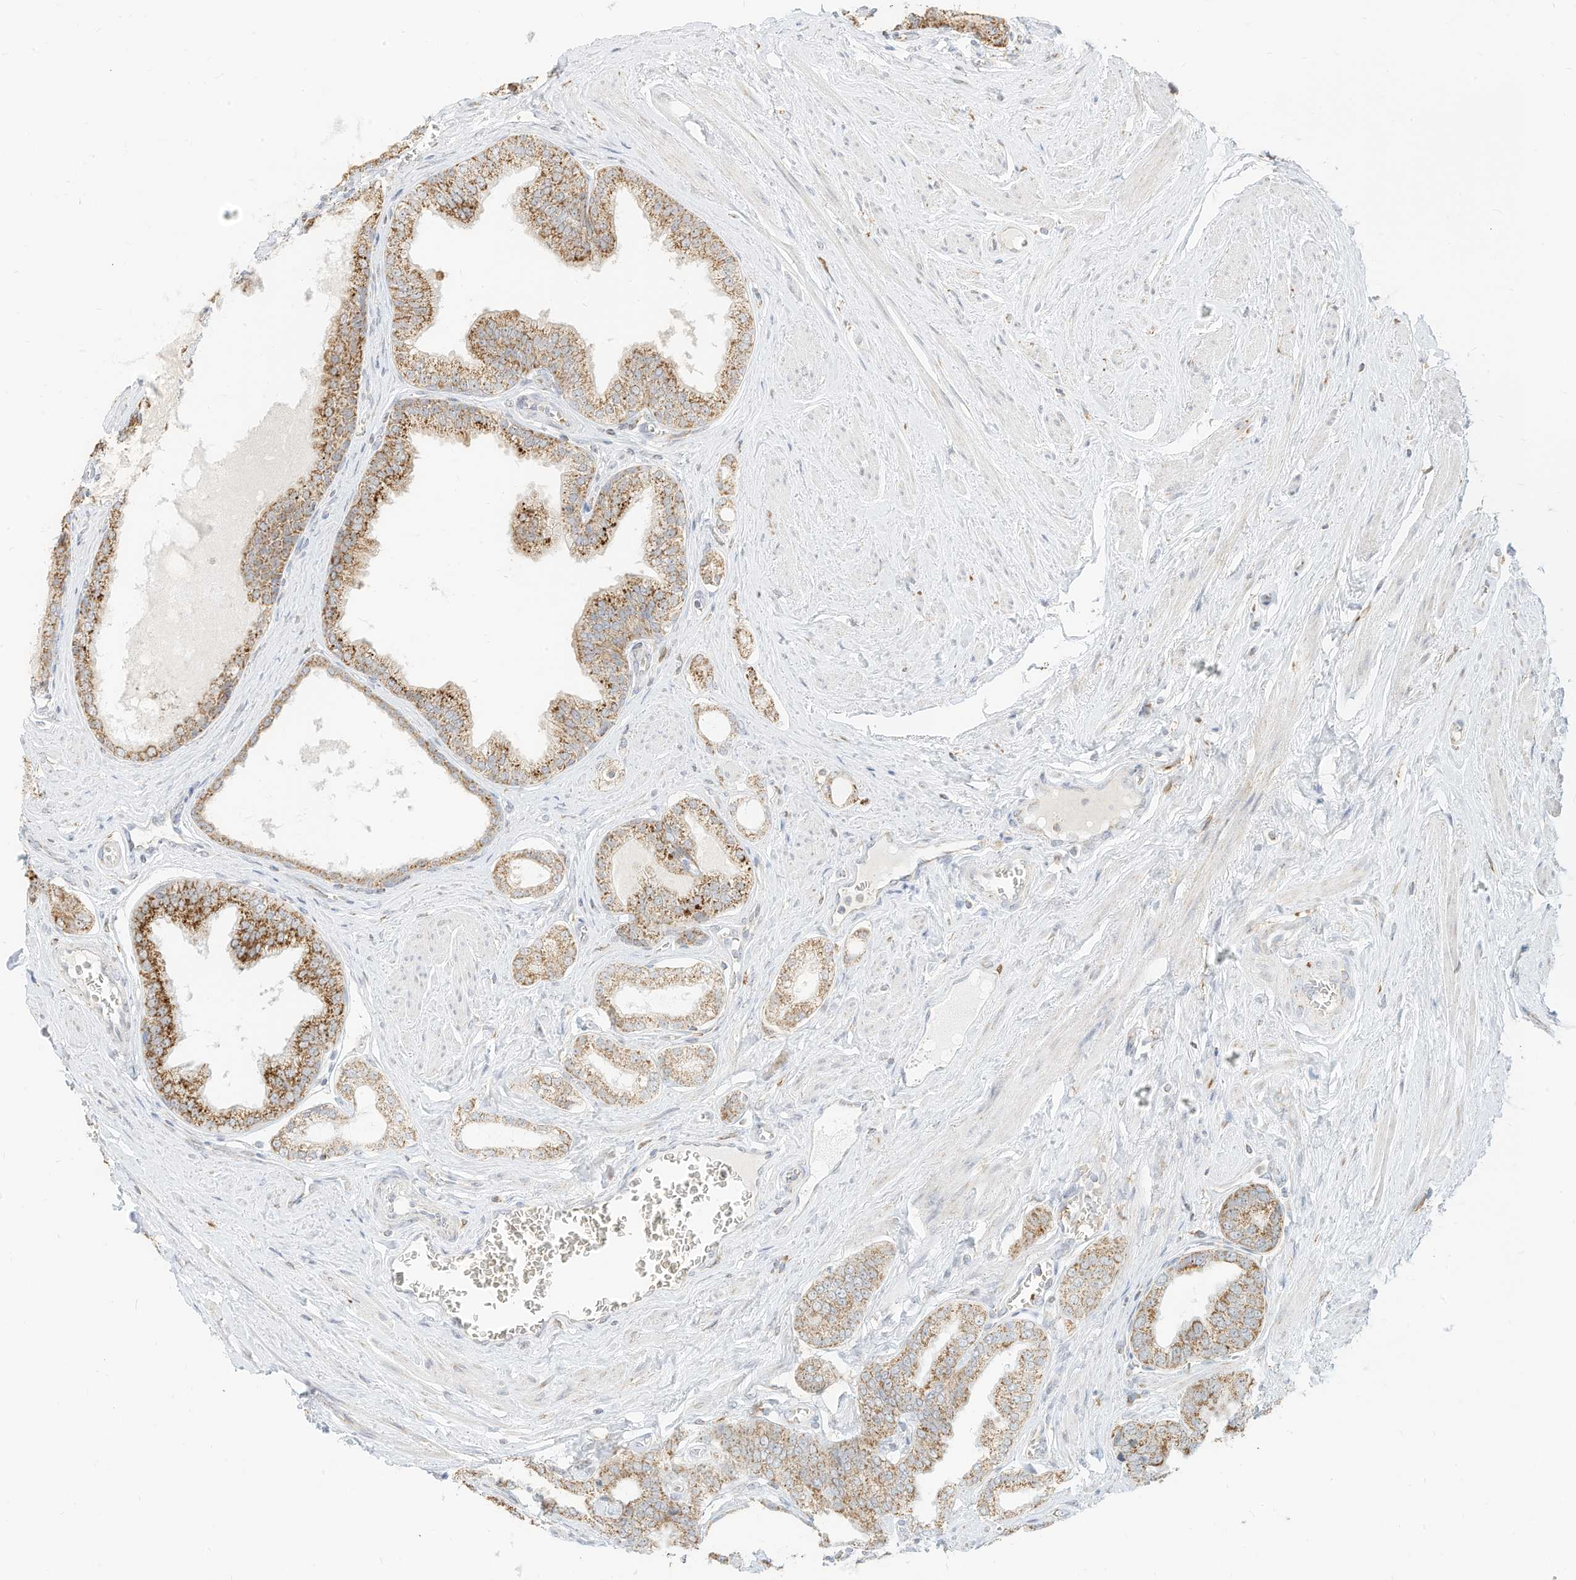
{"staining": {"intensity": "moderate", "quantity": ">75%", "location": "cytoplasmic/membranous"}, "tissue": "prostate cancer", "cell_type": "Tumor cells", "image_type": "cancer", "snomed": [{"axis": "morphology", "description": "Adenocarcinoma, Low grade"}, {"axis": "topography", "description": "Prostate"}], "caption": "Low-grade adenocarcinoma (prostate) tissue demonstrates moderate cytoplasmic/membranous expression in about >75% of tumor cells The staining was performed using DAB (3,3'-diaminobenzidine), with brown indicating positive protein expression. Nuclei are stained blue with hematoxylin.", "gene": "MTUS2", "patient": {"sex": "male", "age": 63}}